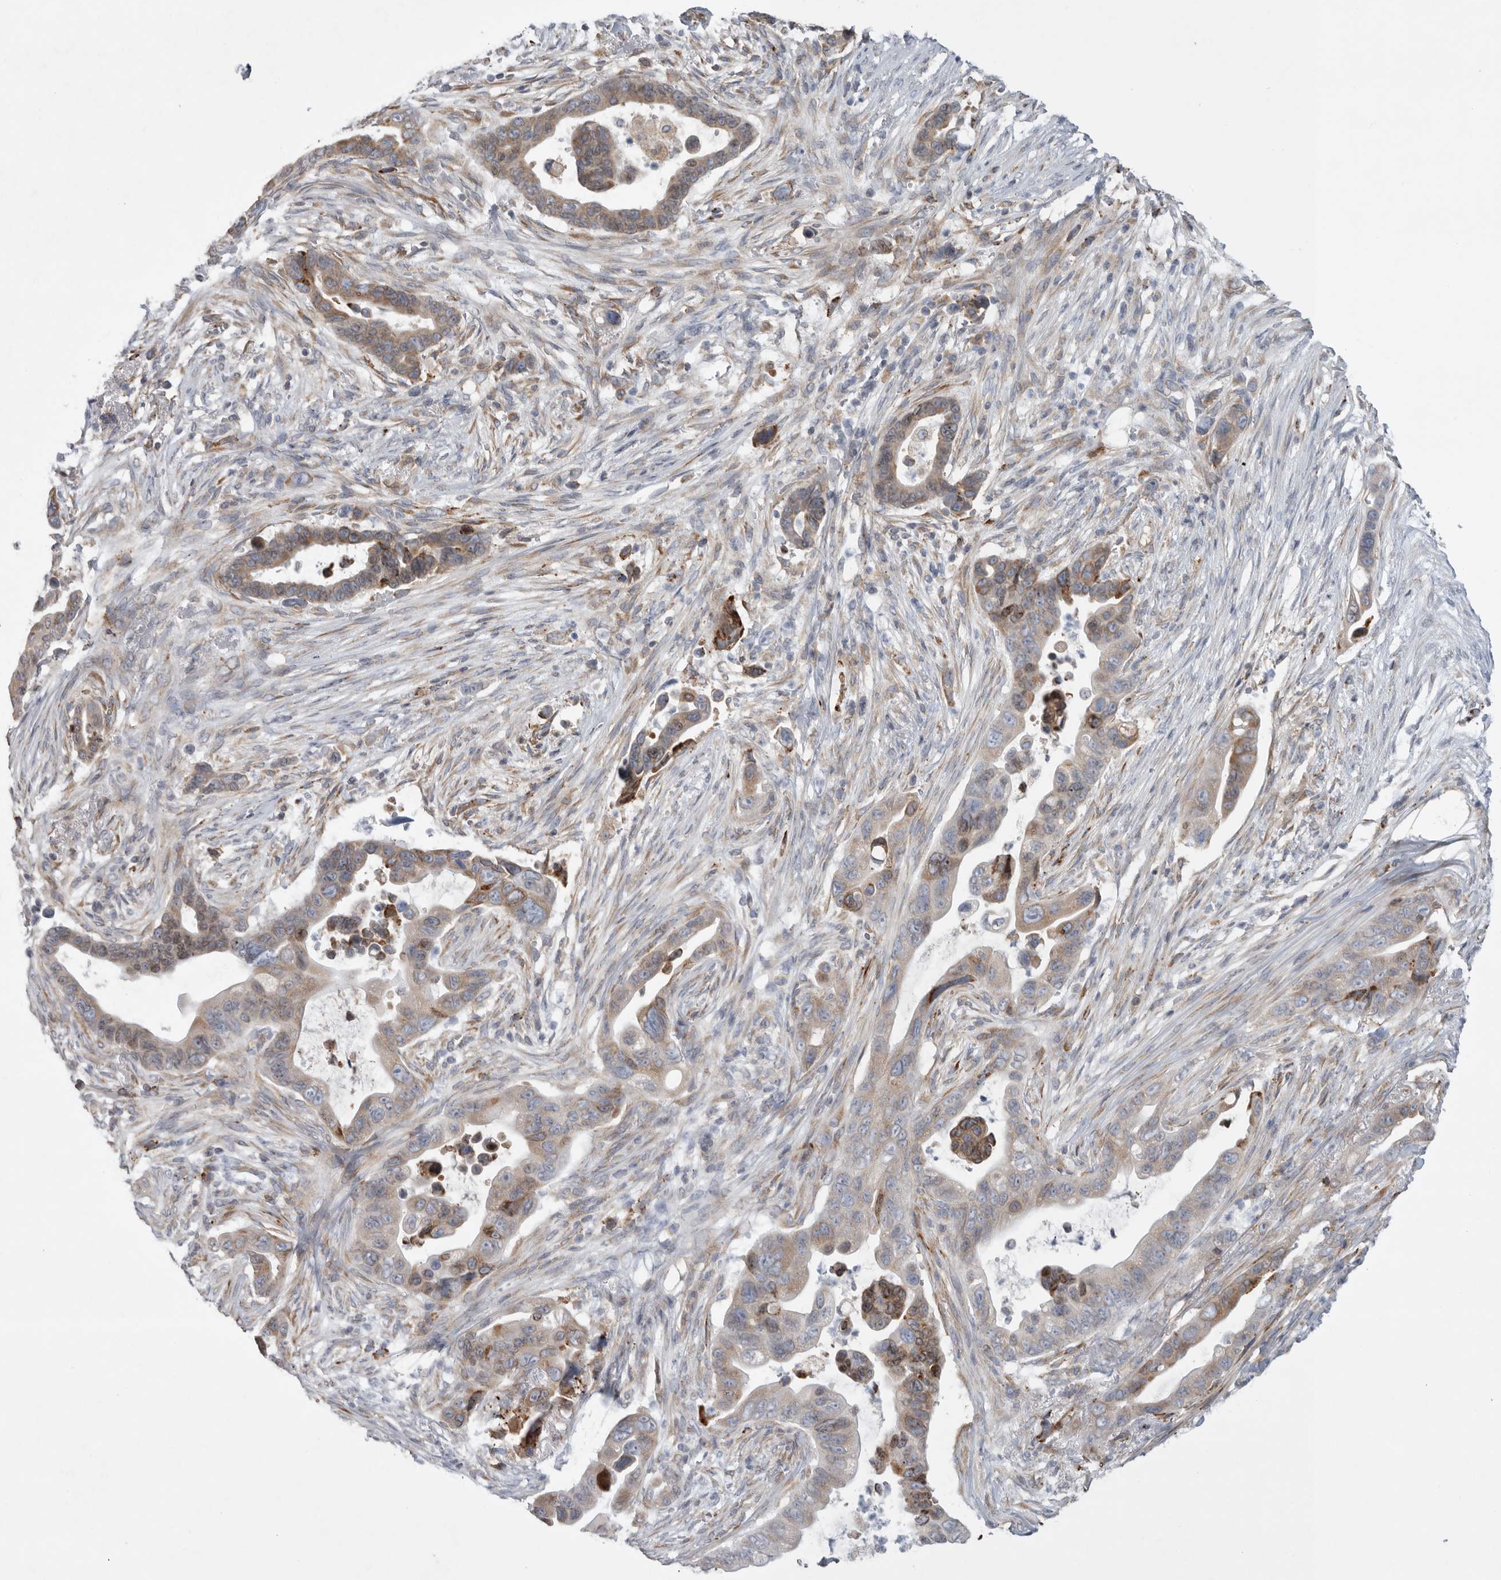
{"staining": {"intensity": "moderate", "quantity": "25%-75%", "location": "cytoplasmic/membranous"}, "tissue": "pancreatic cancer", "cell_type": "Tumor cells", "image_type": "cancer", "snomed": [{"axis": "morphology", "description": "Adenocarcinoma, NOS"}, {"axis": "topography", "description": "Pancreas"}], "caption": "Brown immunohistochemical staining in pancreatic adenocarcinoma shows moderate cytoplasmic/membranous staining in approximately 25%-75% of tumor cells. Ihc stains the protein of interest in brown and the nuclei are stained blue.", "gene": "GANAB", "patient": {"sex": "female", "age": 72}}